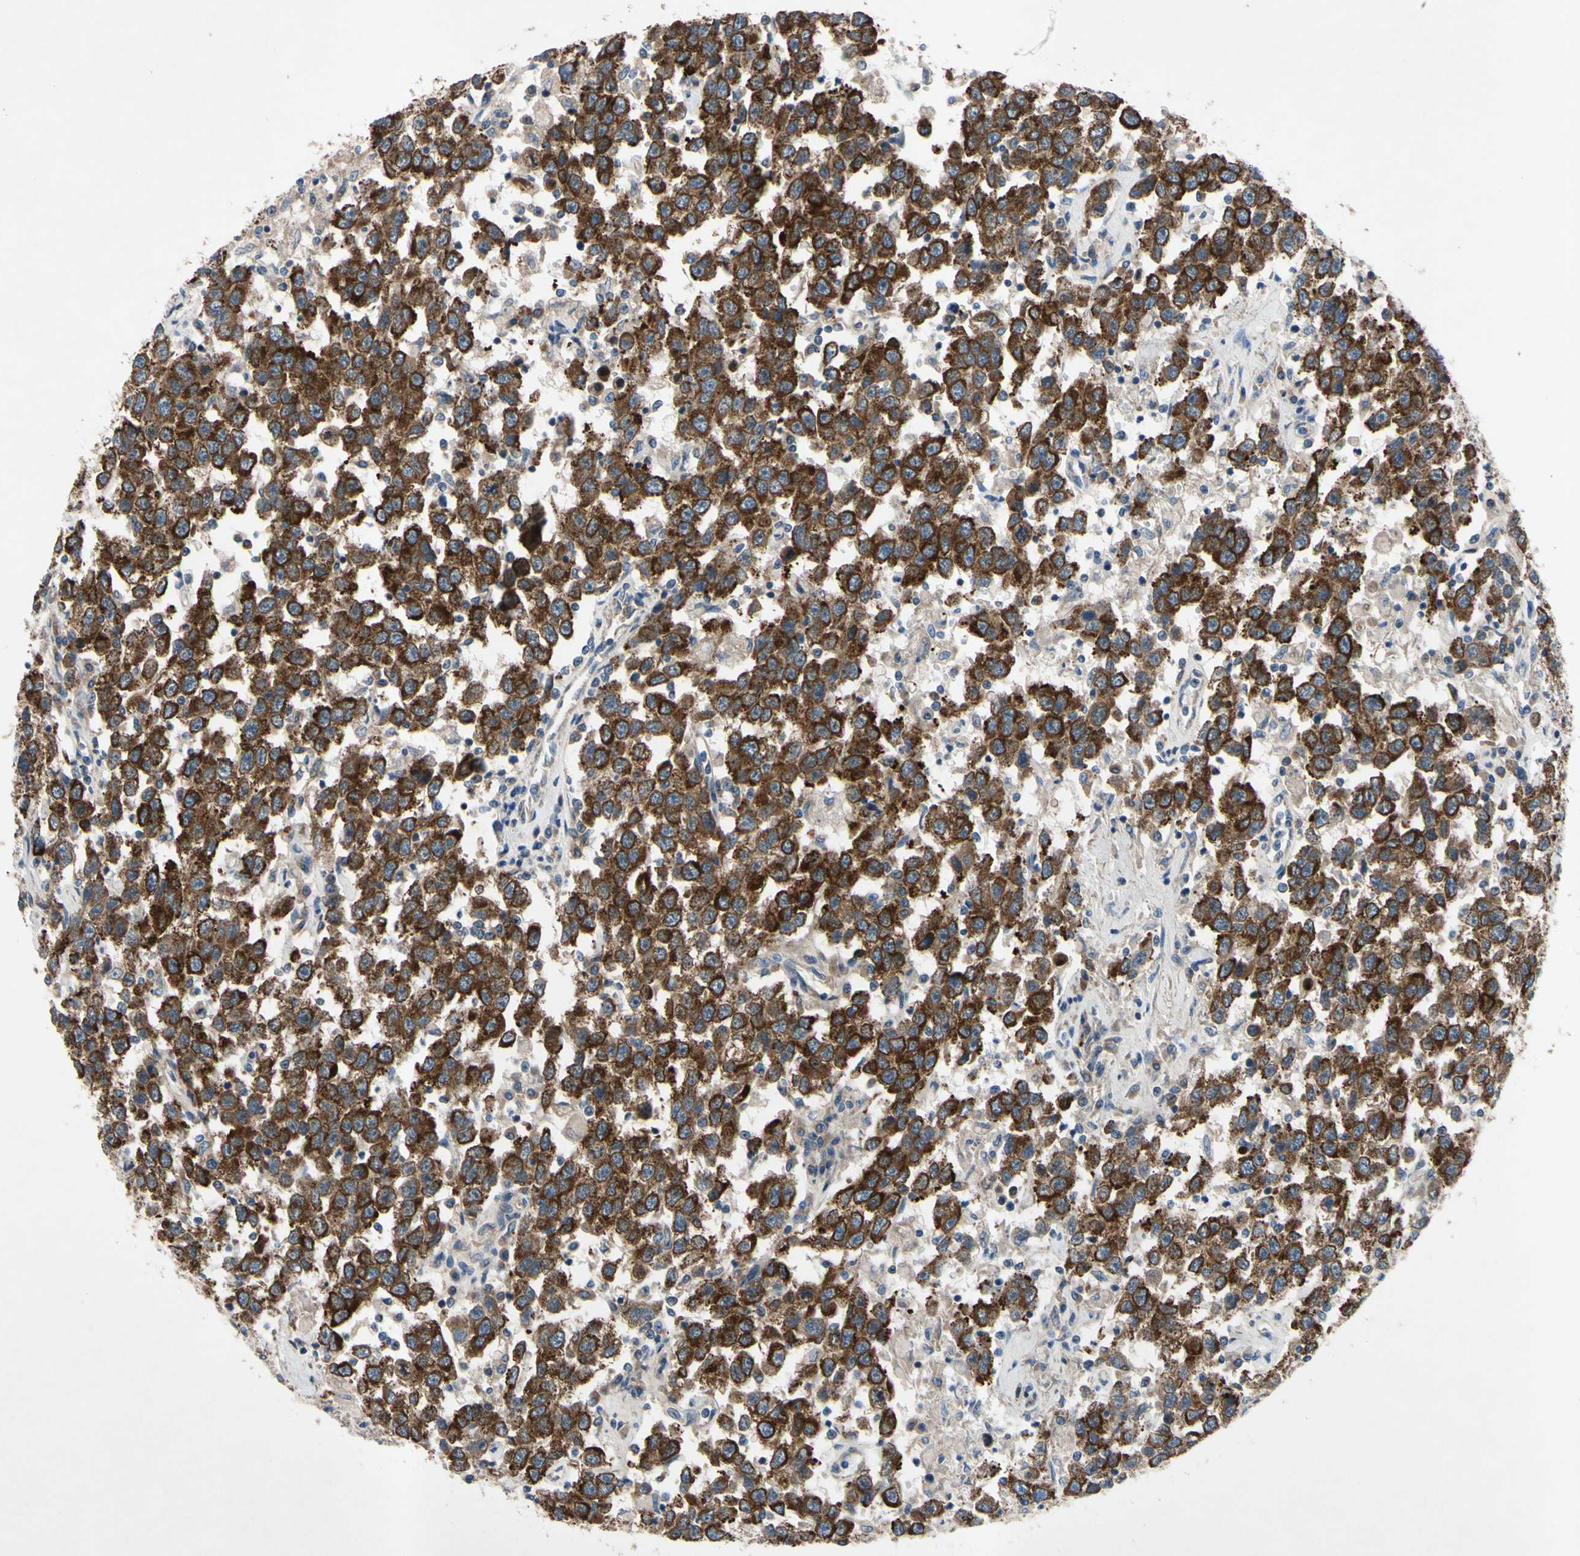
{"staining": {"intensity": "strong", "quantity": ">75%", "location": "cytoplasmic/membranous"}, "tissue": "testis cancer", "cell_type": "Tumor cells", "image_type": "cancer", "snomed": [{"axis": "morphology", "description": "Seminoma, NOS"}, {"axis": "topography", "description": "Testis"}], "caption": "There is high levels of strong cytoplasmic/membranous expression in tumor cells of testis seminoma, as demonstrated by immunohistochemical staining (brown color).", "gene": "HILPDA", "patient": {"sex": "male", "age": 41}}